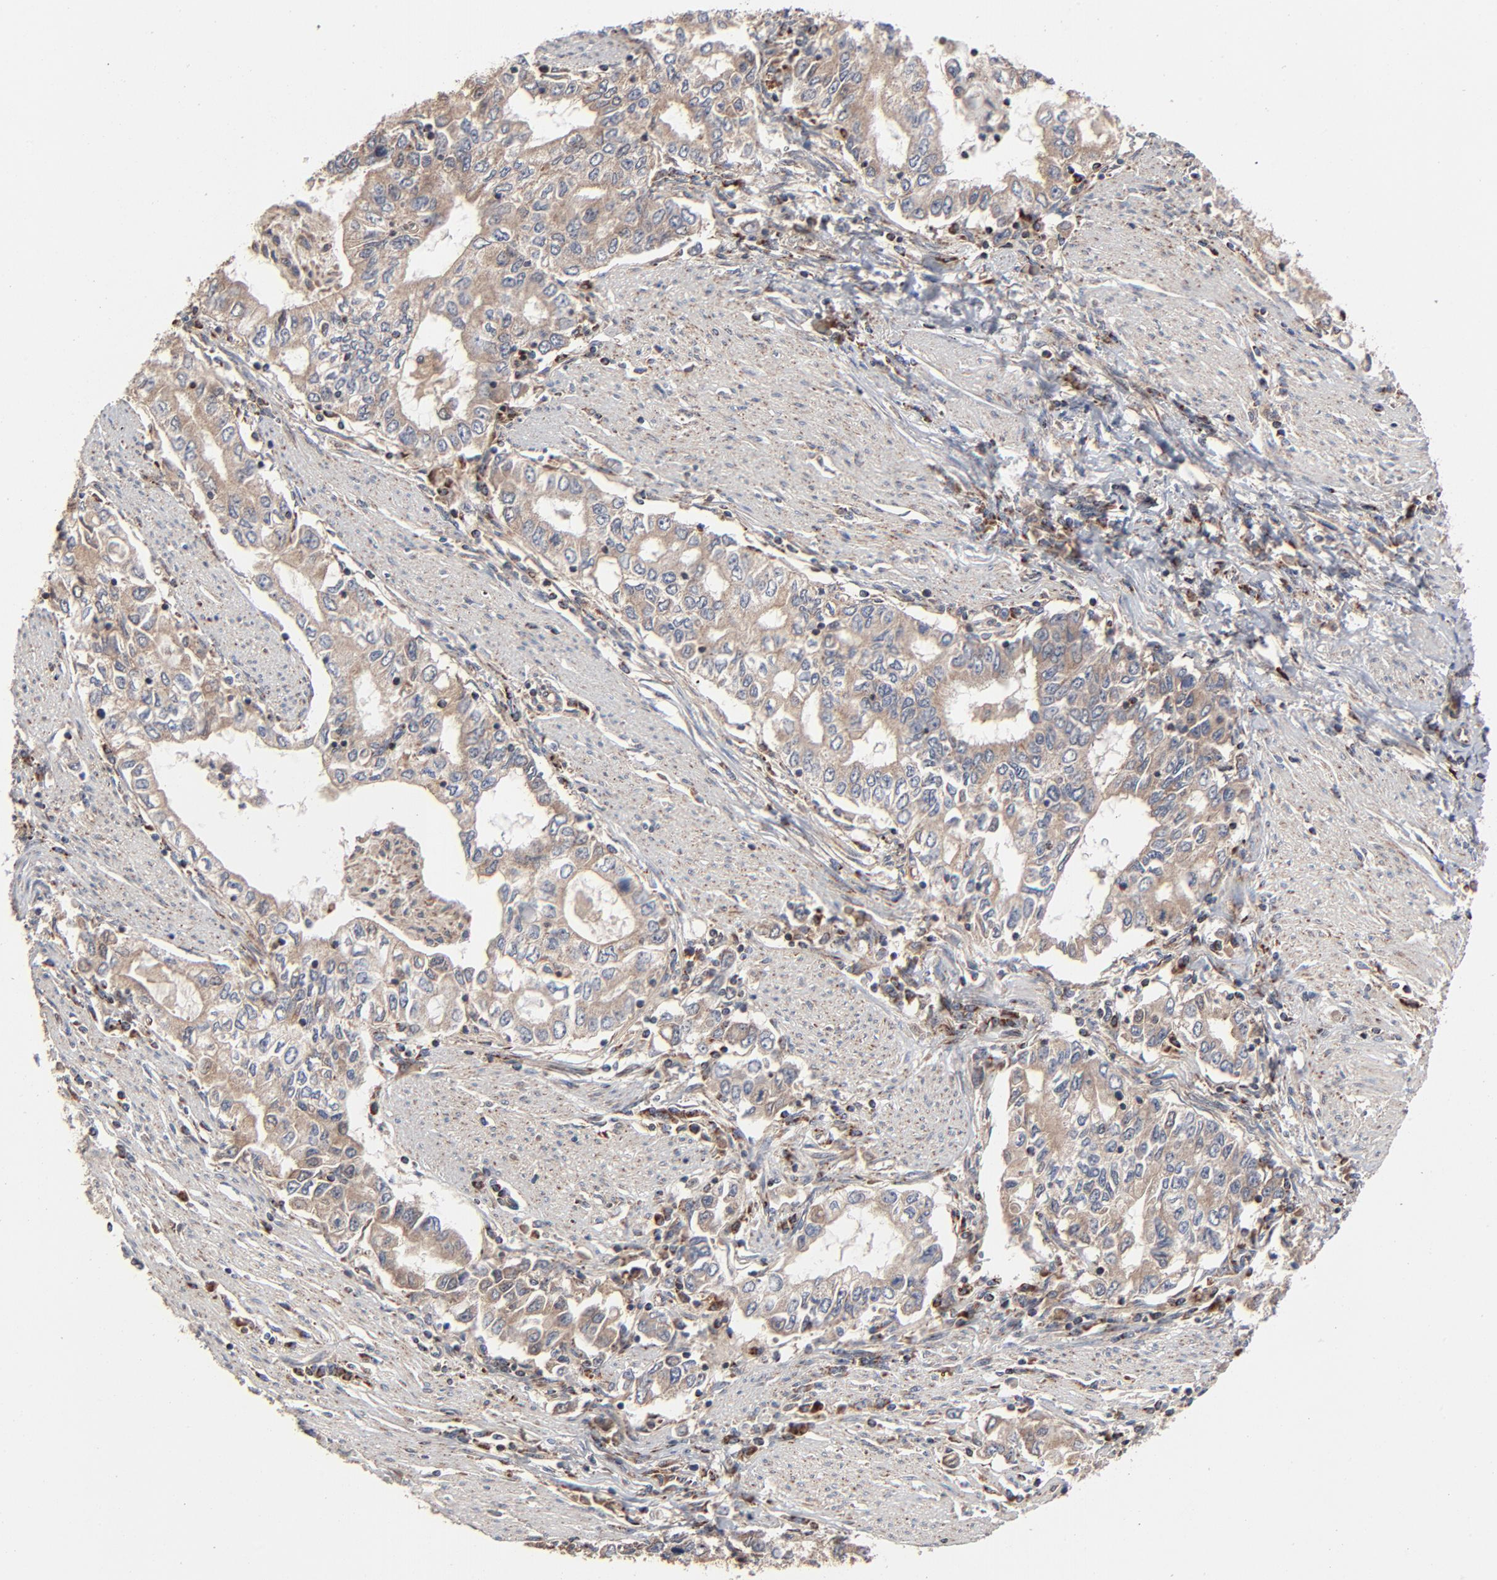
{"staining": {"intensity": "moderate", "quantity": ">75%", "location": "cytoplasmic/membranous"}, "tissue": "stomach cancer", "cell_type": "Tumor cells", "image_type": "cancer", "snomed": [{"axis": "morphology", "description": "Adenocarcinoma, NOS"}, {"axis": "topography", "description": "Stomach, lower"}], "caption": "A brown stain highlights moderate cytoplasmic/membranous expression of a protein in adenocarcinoma (stomach) tumor cells.", "gene": "ABLIM3", "patient": {"sex": "female", "age": 72}}